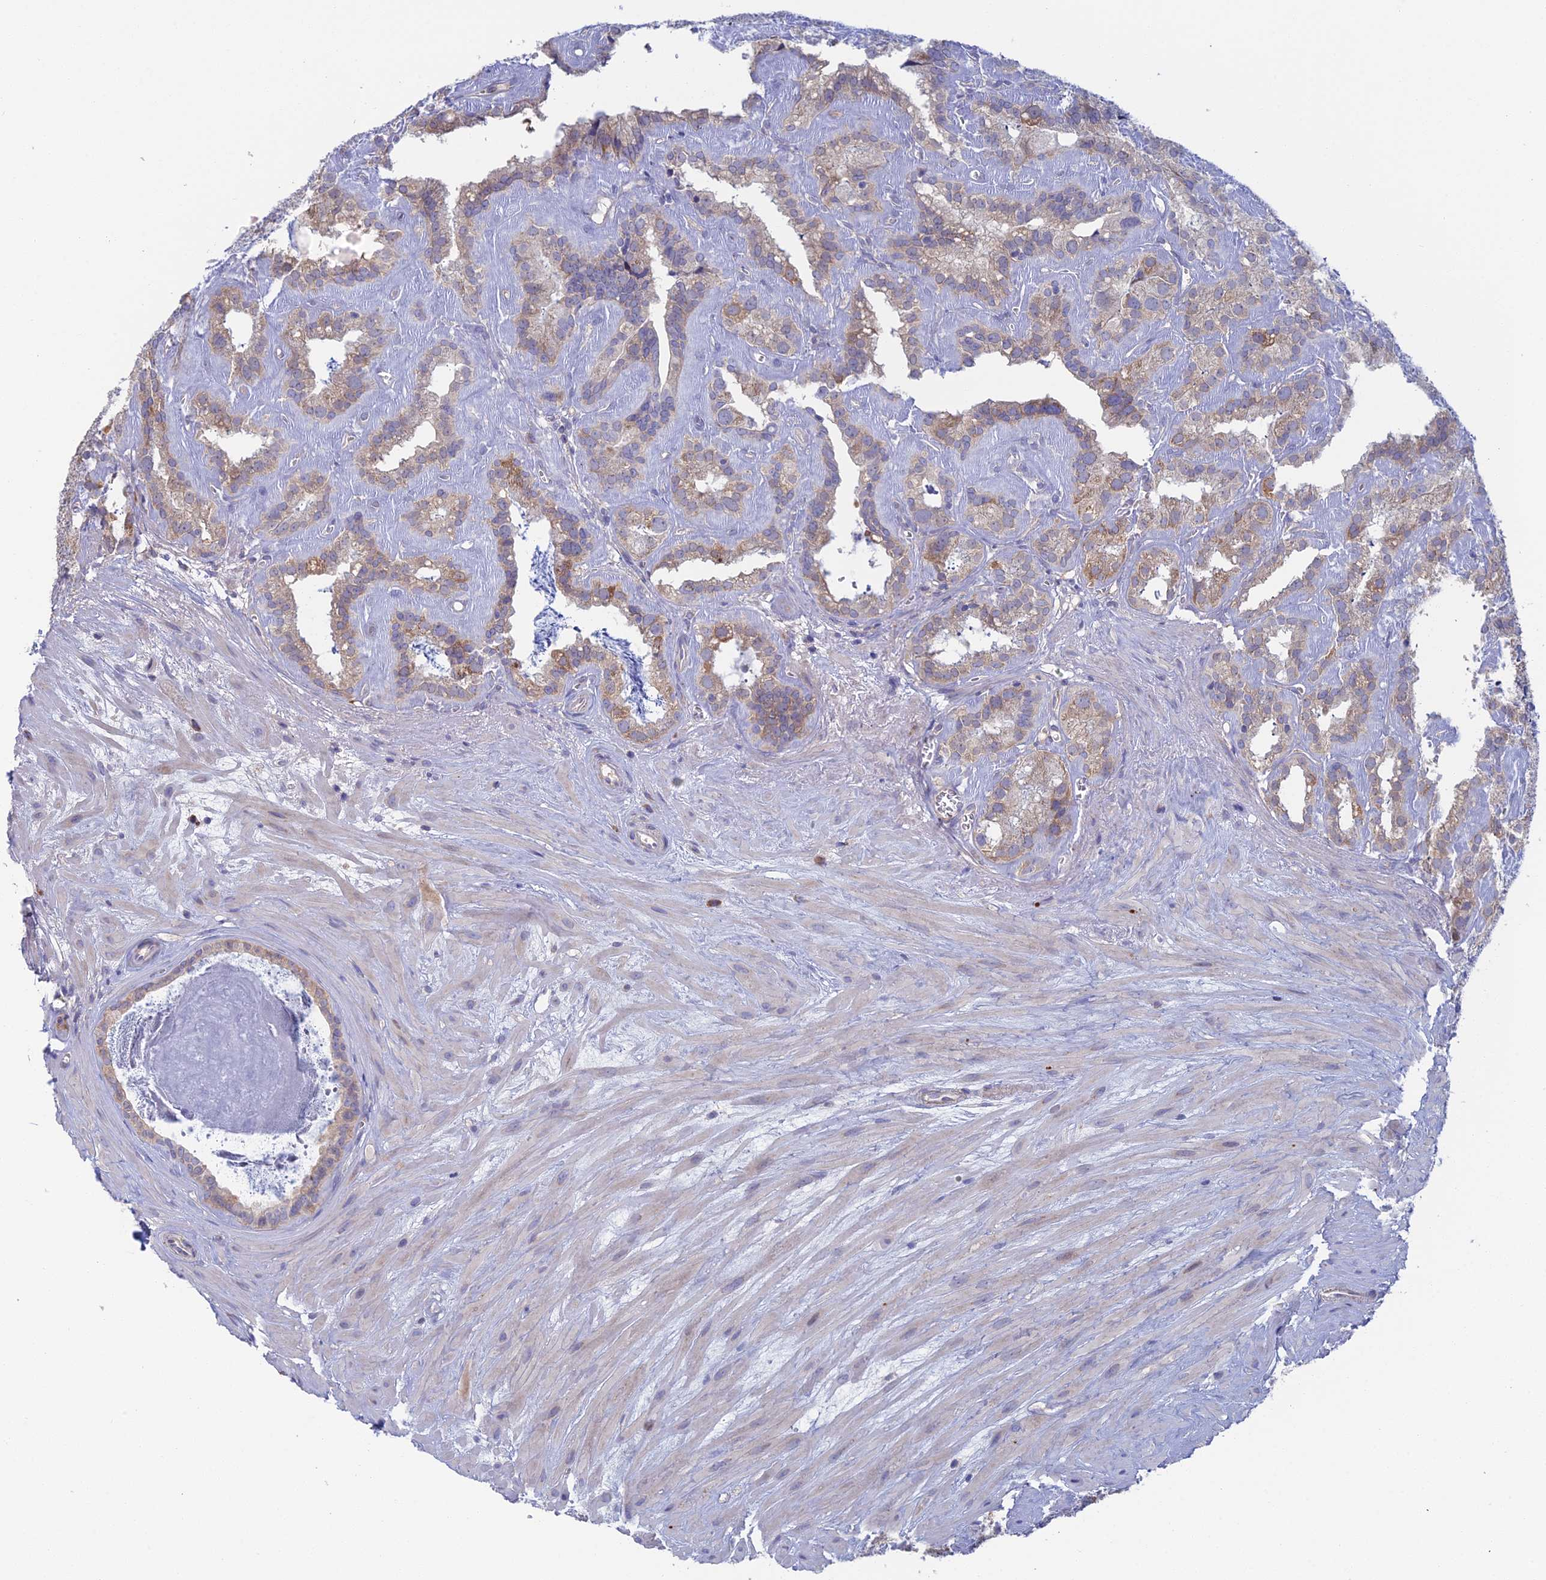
{"staining": {"intensity": "moderate", "quantity": "<25%", "location": "cytoplasmic/membranous"}, "tissue": "seminal vesicle", "cell_type": "Glandular cells", "image_type": "normal", "snomed": [{"axis": "morphology", "description": "Normal tissue, NOS"}, {"axis": "topography", "description": "Prostate"}, {"axis": "topography", "description": "Seminal veicle"}], "caption": "Immunohistochemistry (IHC) (DAB (3,3'-diaminobenzidine)) staining of benign human seminal vesicle demonstrates moderate cytoplasmic/membranous protein staining in approximately <25% of glandular cells.", "gene": "ARL16", "patient": {"sex": "male", "age": 59}}